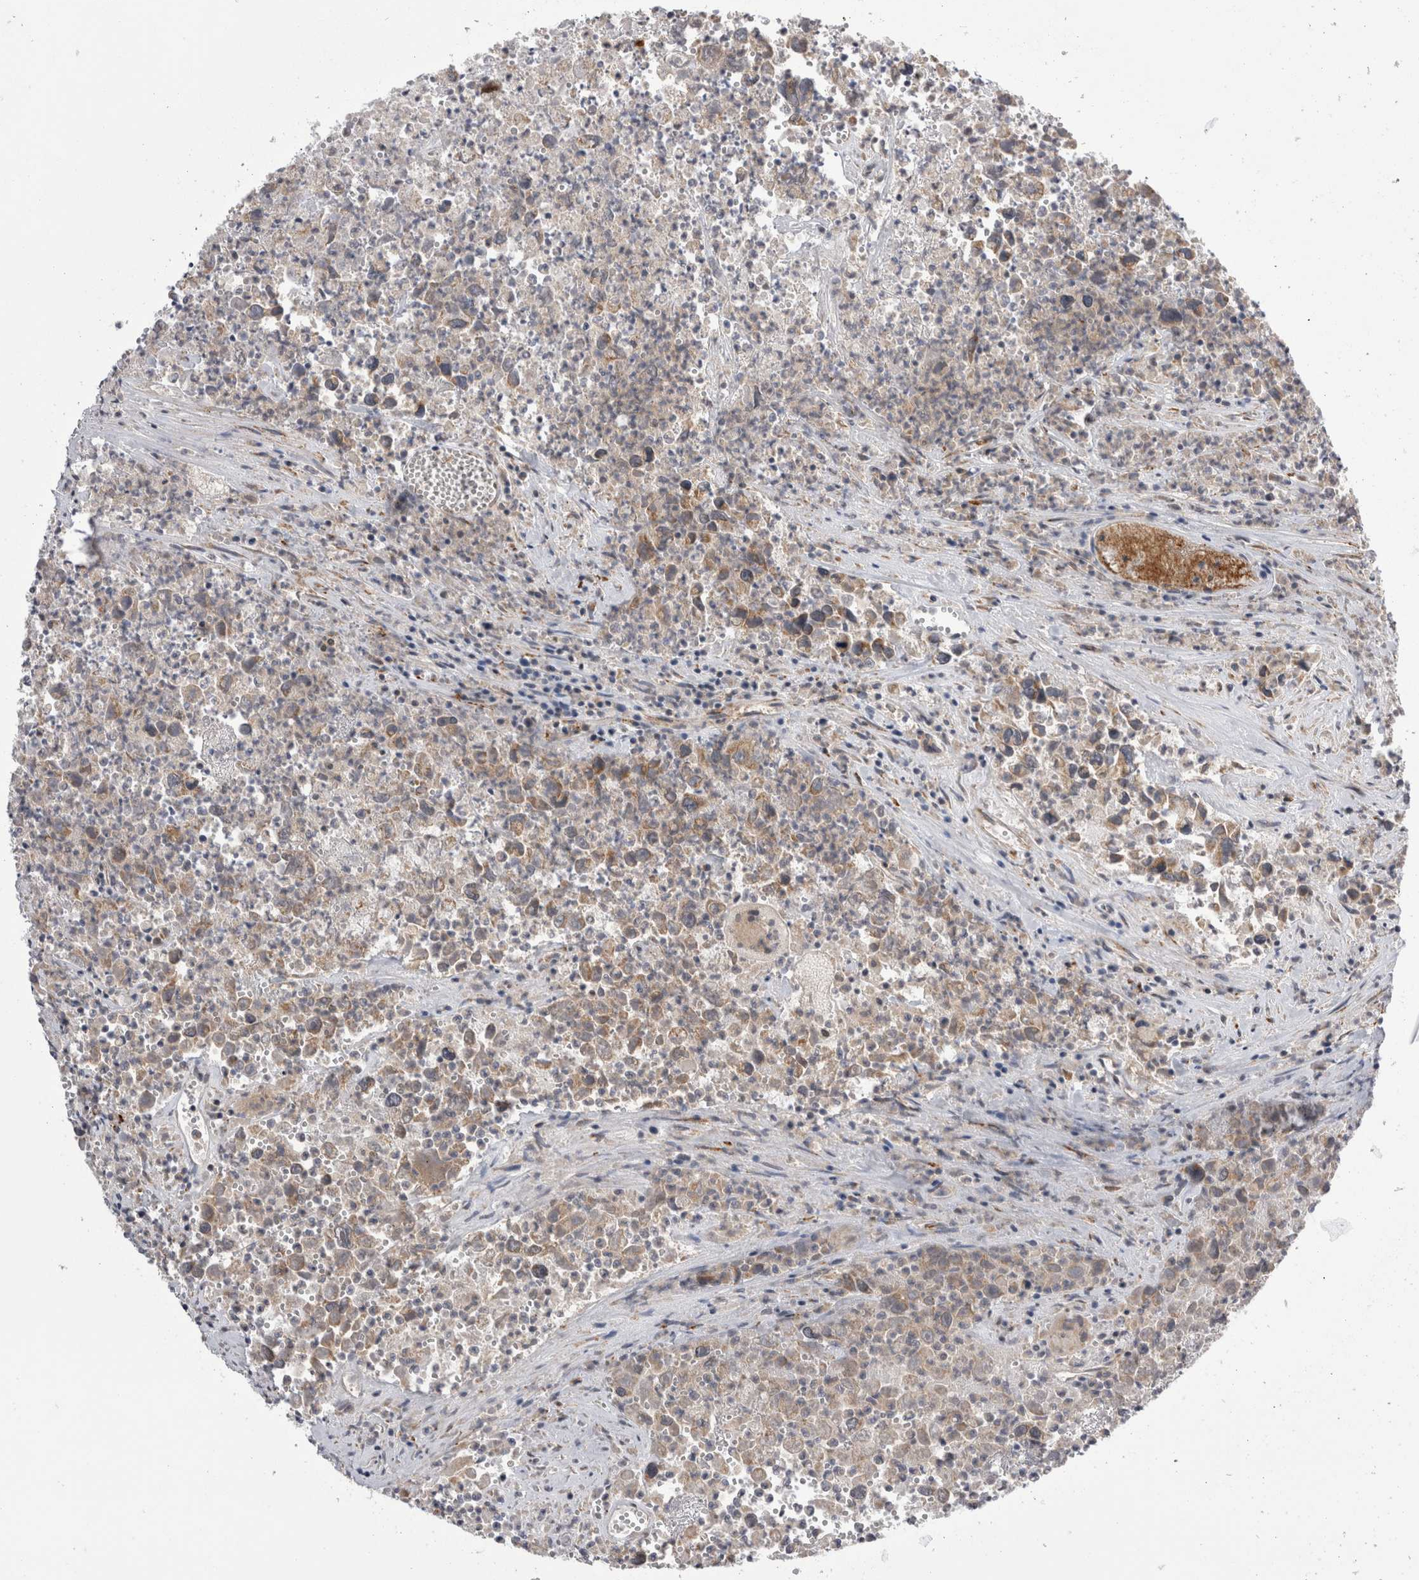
{"staining": {"intensity": "weak", "quantity": "25%-75%", "location": "cytoplasmic/membranous"}, "tissue": "testis cancer", "cell_type": "Tumor cells", "image_type": "cancer", "snomed": [{"axis": "morphology", "description": "Seminoma, NOS"}, {"axis": "morphology", "description": "Carcinoma, Embryonal, NOS"}, {"axis": "topography", "description": "Testis"}], "caption": "Approximately 25%-75% of tumor cells in testis cancer (seminoma) display weak cytoplasmic/membranous protein positivity as visualized by brown immunohistochemical staining.", "gene": "ARHGAP29", "patient": {"sex": "male", "age": 43}}